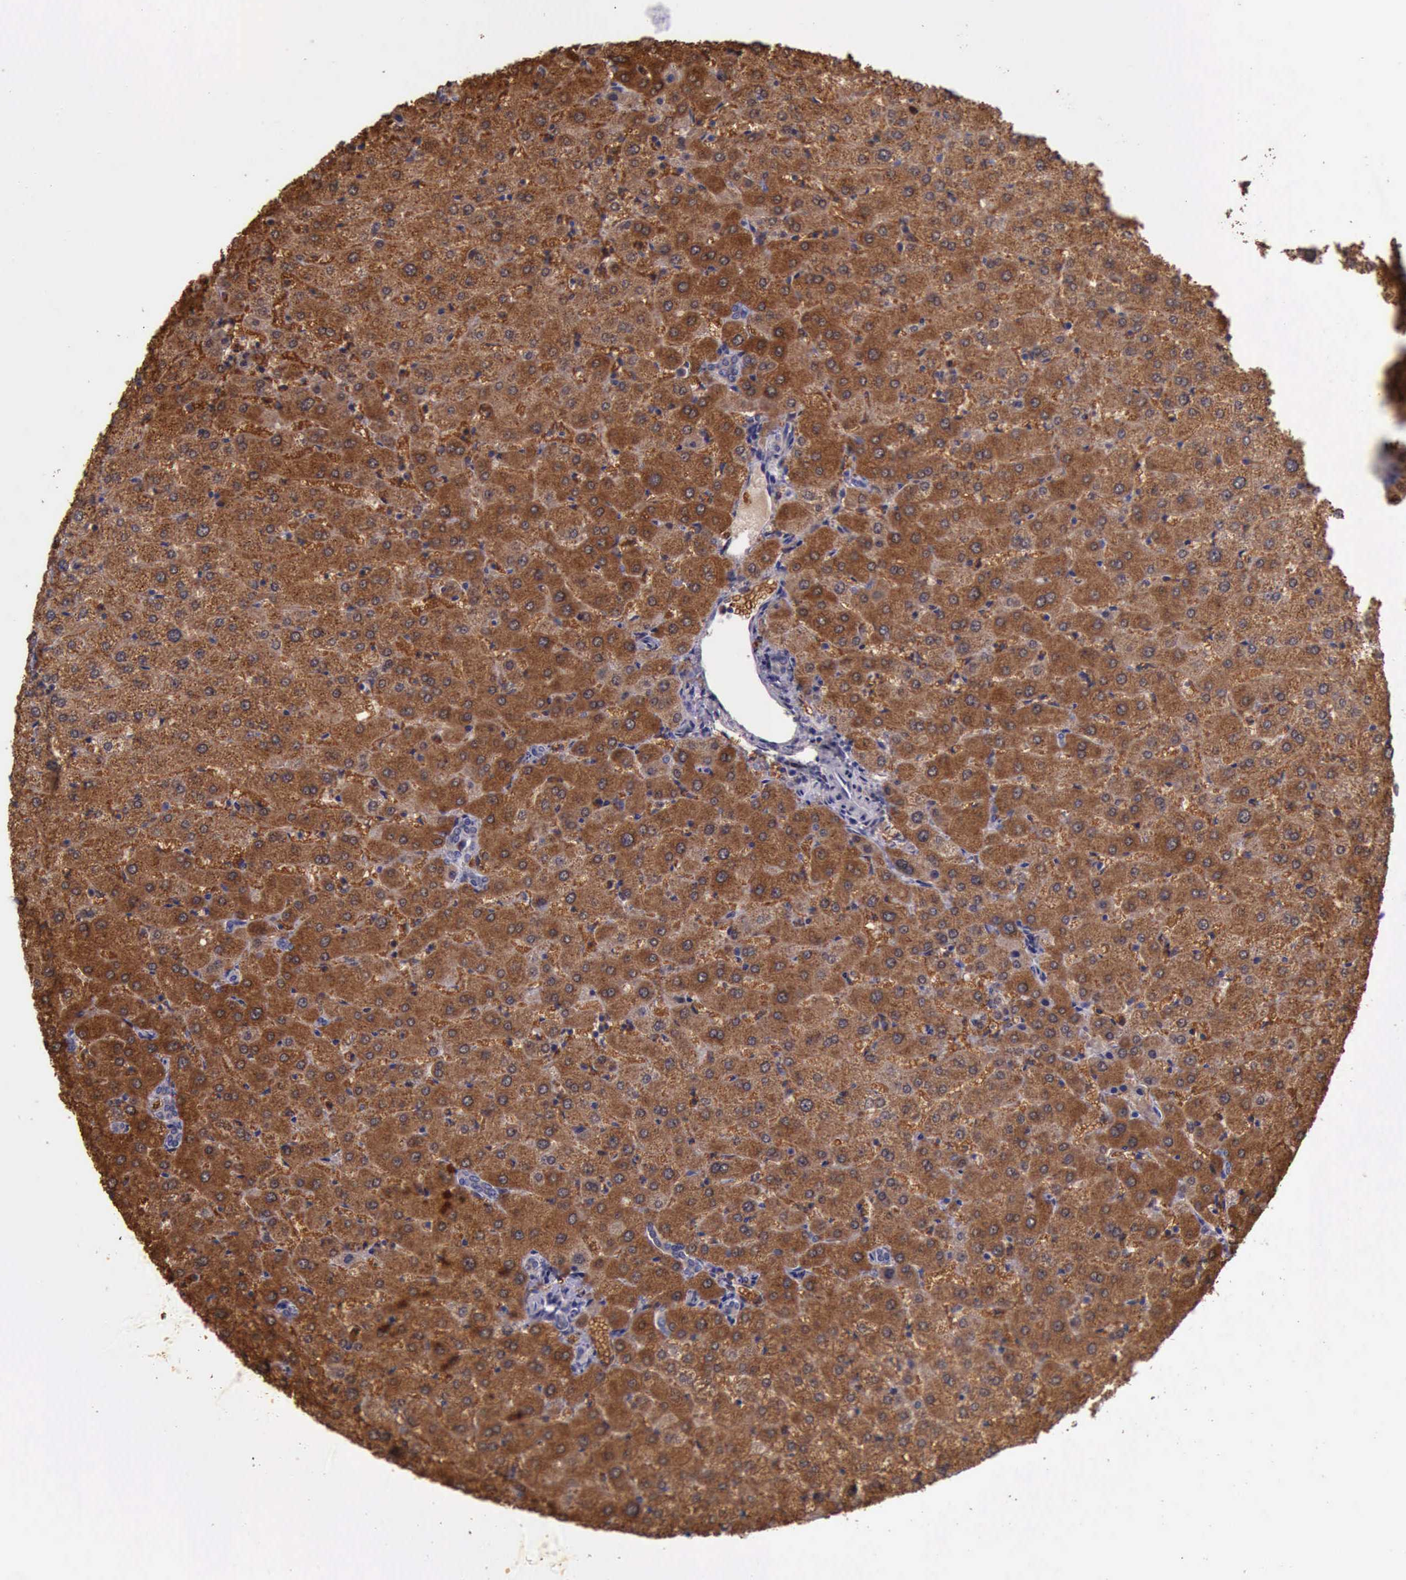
{"staining": {"intensity": "negative", "quantity": "none", "location": "none"}, "tissue": "liver", "cell_type": "Cholangiocytes", "image_type": "normal", "snomed": [{"axis": "morphology", "description": "Normal tissue, NOS"}, {"axis": "morphology", "description": "Fibrosis, NOS"}, {"axis": "topography", "description": "Liver"}], "caption": "Cholangiocytes show no significant protein positivity in benign liver. (DAB immunohistochemistry (IHC) visualized using brightfield microscopy, high magnification).", "gene": "PLEK2", "patient": {"sex": "female", "age": 29}}